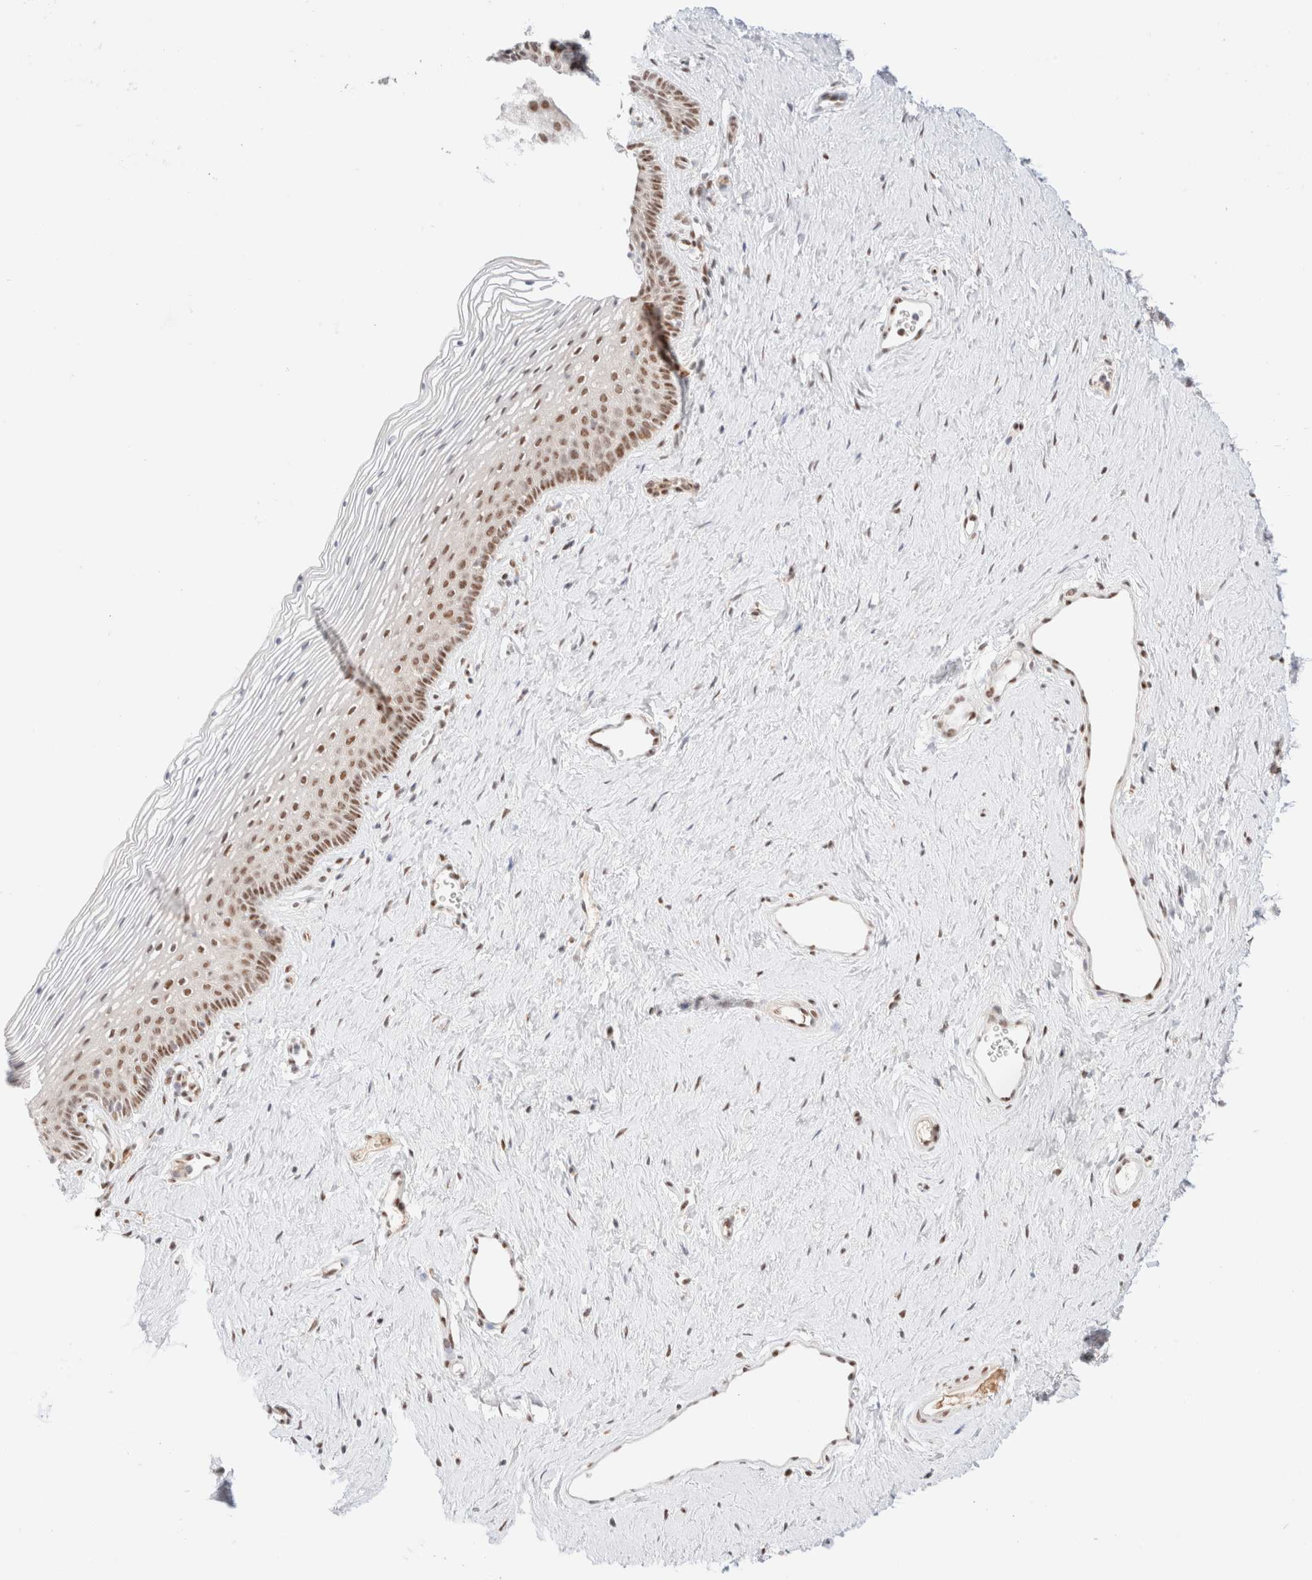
{"staining": {"intensity": "moderate", "quantity": ">75%", "location": "nuclear"}, "tissue": "vagina", "cell_type": "Squamous epithelial cells", "image_type": "normal", "snomed": [{"axis": "morphology", "description": "Normal tissue, NOS"}, {"axis": "topography", "description": "Vagina"}], "caption": "Normal vagina reveals moderate nuclear staining in about >75% of squamous epithelial cells.", "gene": "CIC", "patient": {"sex": "female", "age": 32}}